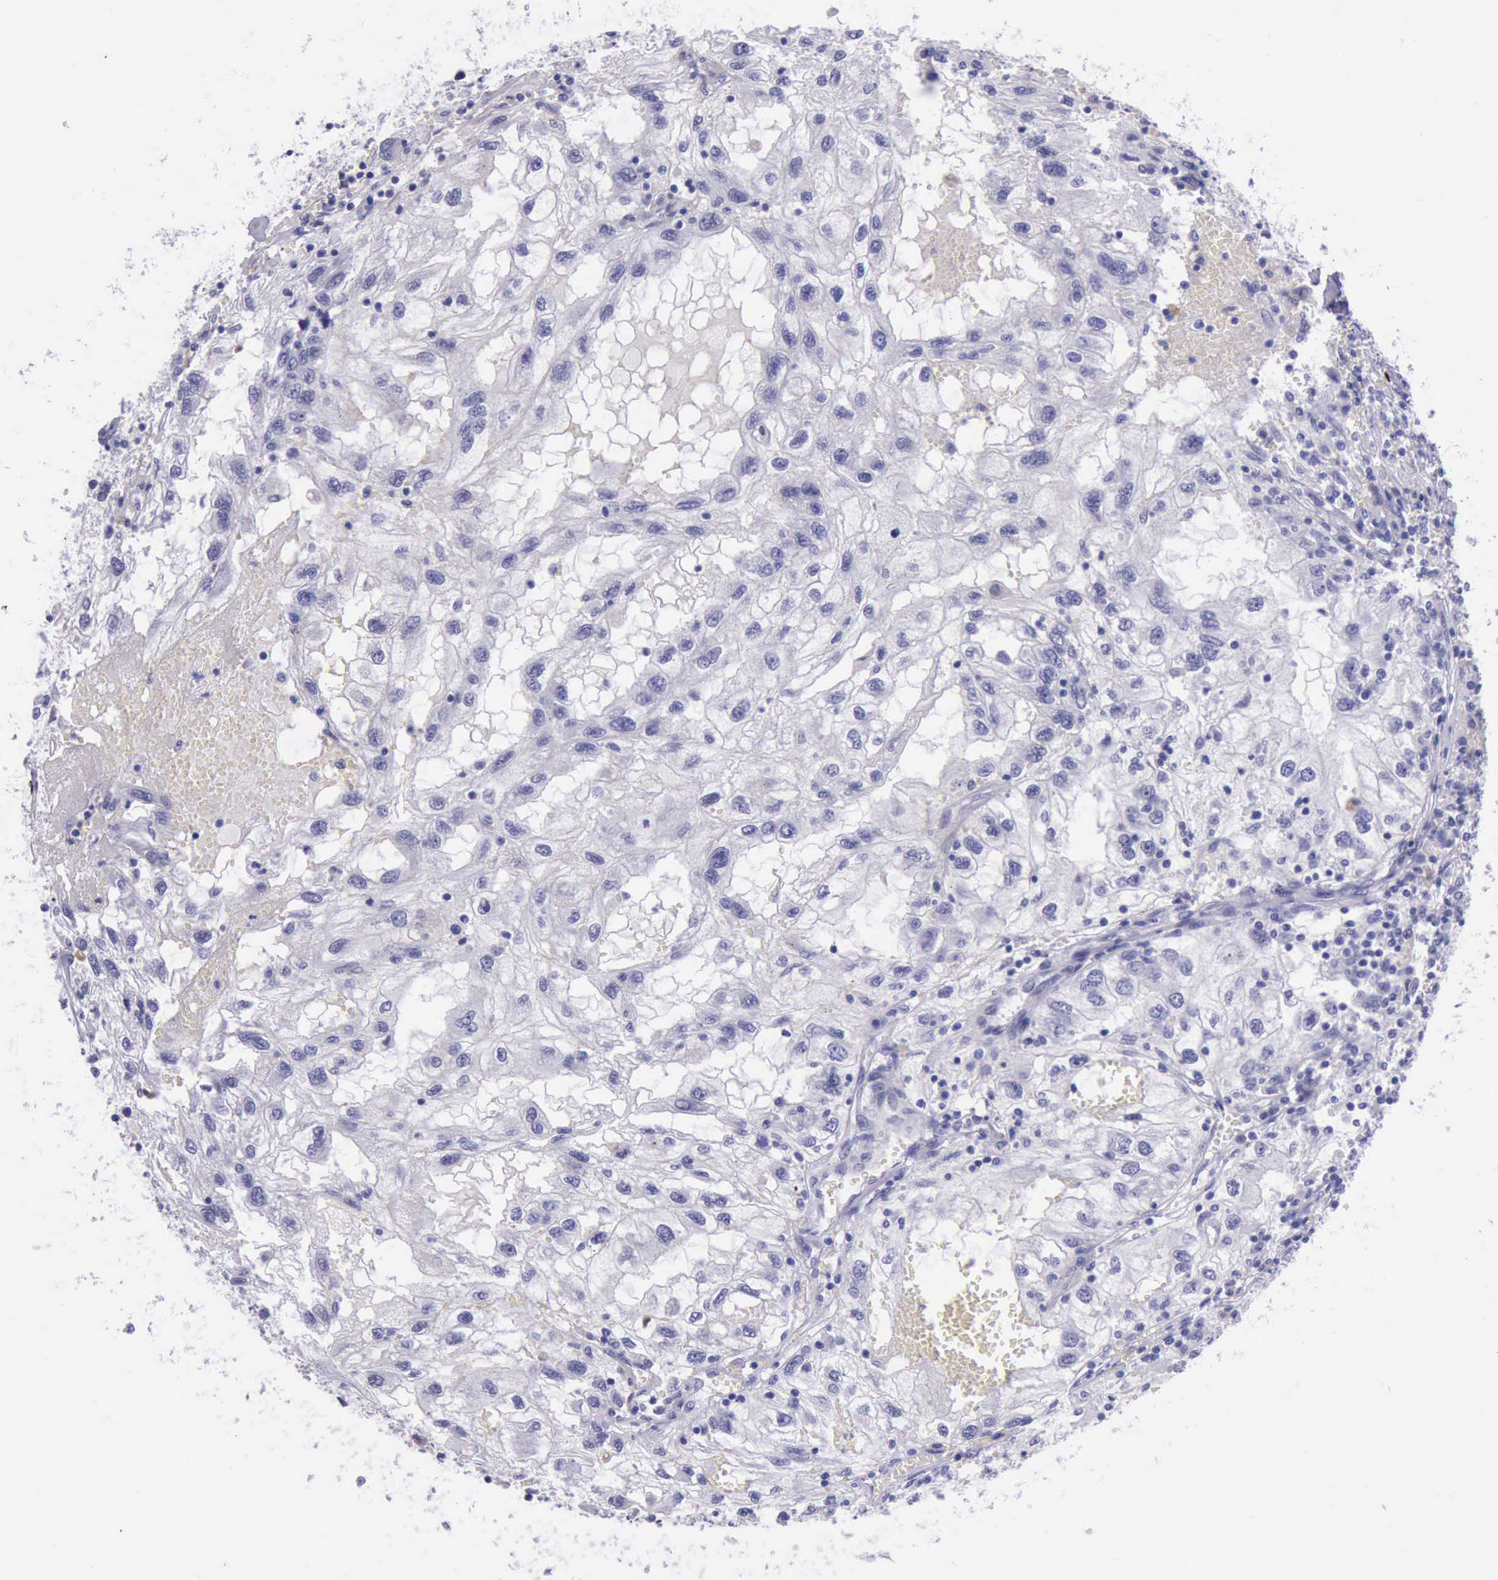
{"staining": {"intensity": "negative", "quantity": "none", "location": "none"}, "tissue": "renal cancer", "cell_type": "Tumor cells", "image_type": "cancer", "snomed": [{"axis": "morphology", "description": "Normal tissue, NOS"}, {"axis": "morphology", "description": "Adenocarcinoma, NOS"}, {"axis": "topography", "description": "Kidney"}], "caption": "IHC histopathology image of neoplastic tissue: adenocarcinoma (renal) stained with DAB demonstrates no significant protein staining in tumor cells.", "gene": "GLA", "patient": {"sex": "male", "age": 71}}